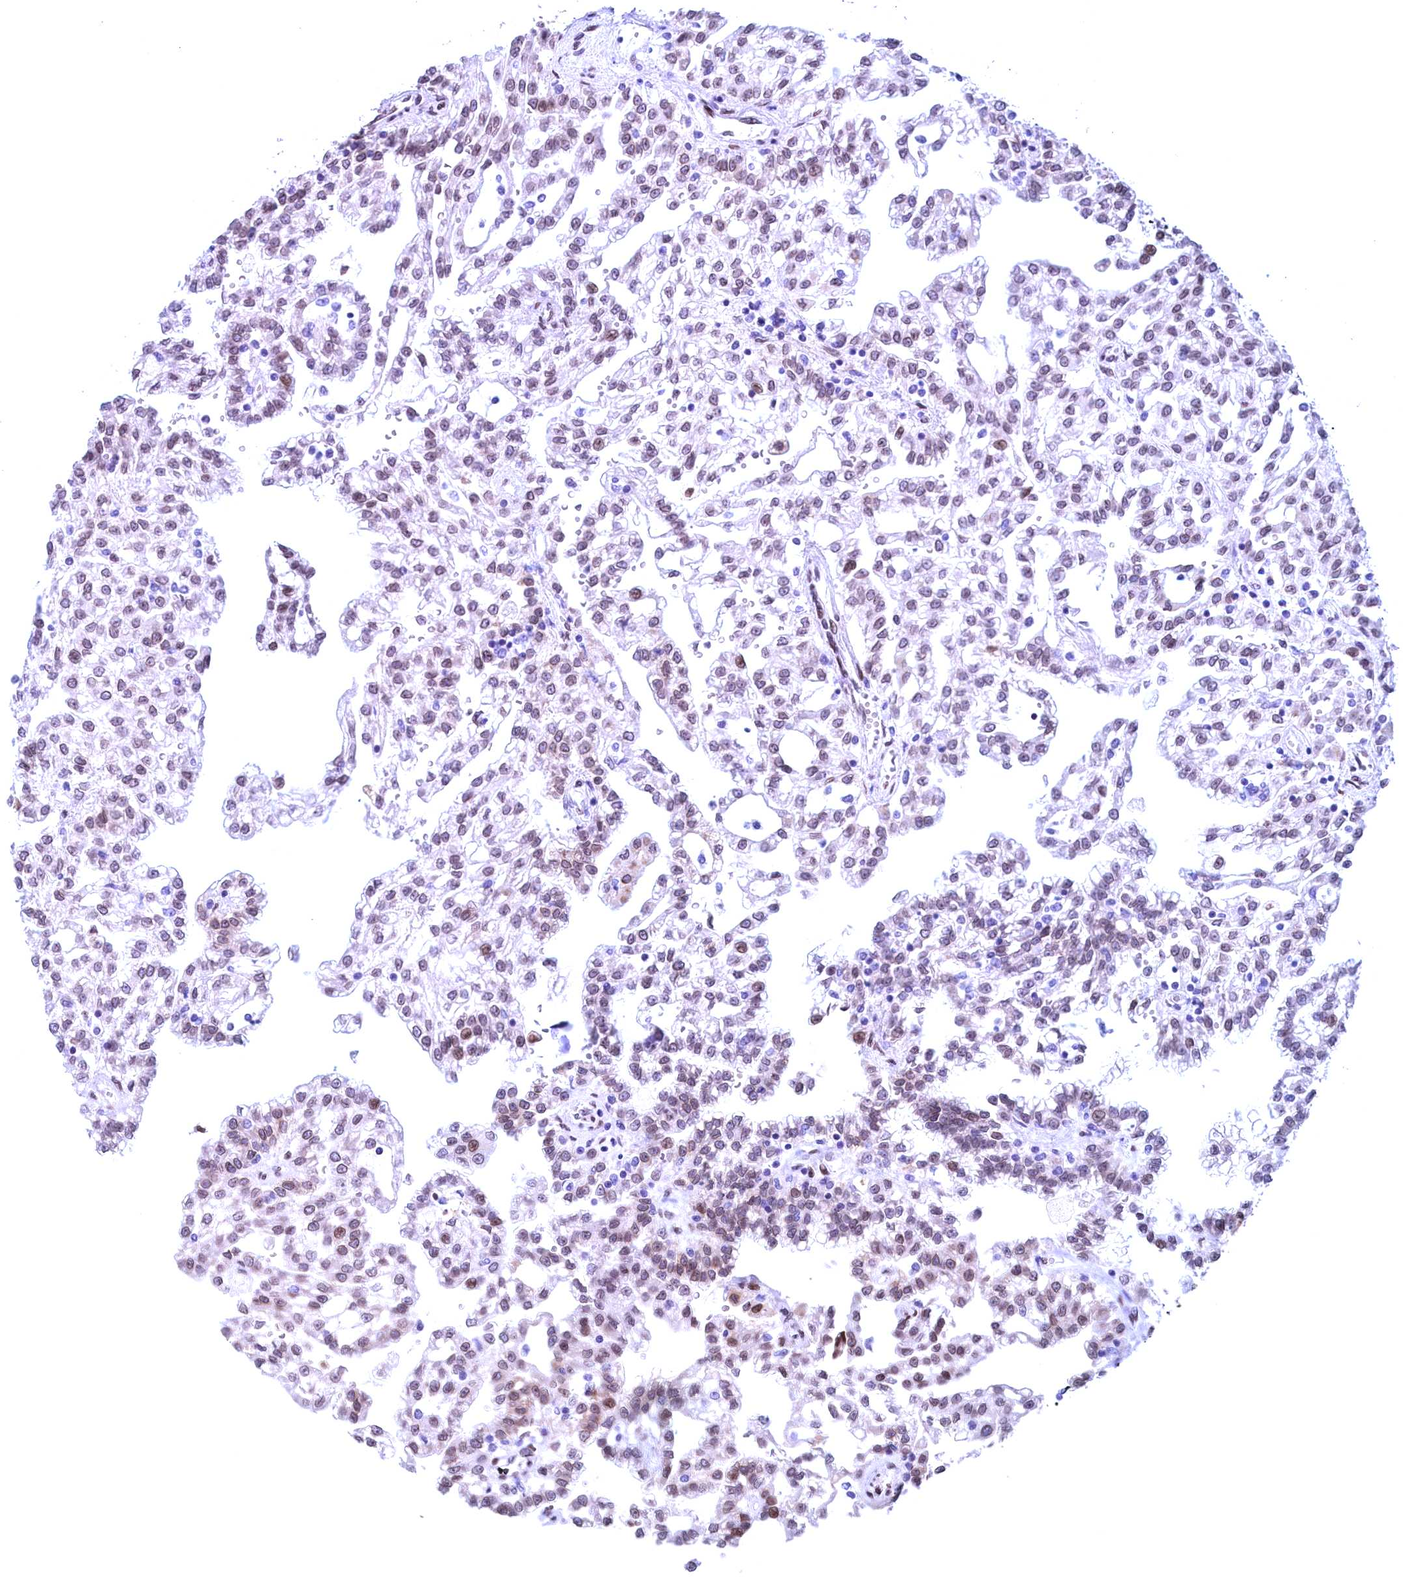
{"staining": {"intensity": "weak", "quantity": "25%-75%", "location": "cytoplasmic/membranous,nuclear"}, "tissue": "renal cancer", "cell_type": "Tumor cells", "image_type": "cancer", "snomed": [{"axis": "morphology", "description": "Adenocarcinoma, NOS"}, {"axis": "topography", "description": "Kidney"}], "caption": "An image of renal cancer (adenocarcinoma) stained for a protein shows weak cytoplasmic/membranous and nuclear brown staining in tumor cells.", "gene": "GPSM1", "patient": {"sex": "male", "age": 63}}